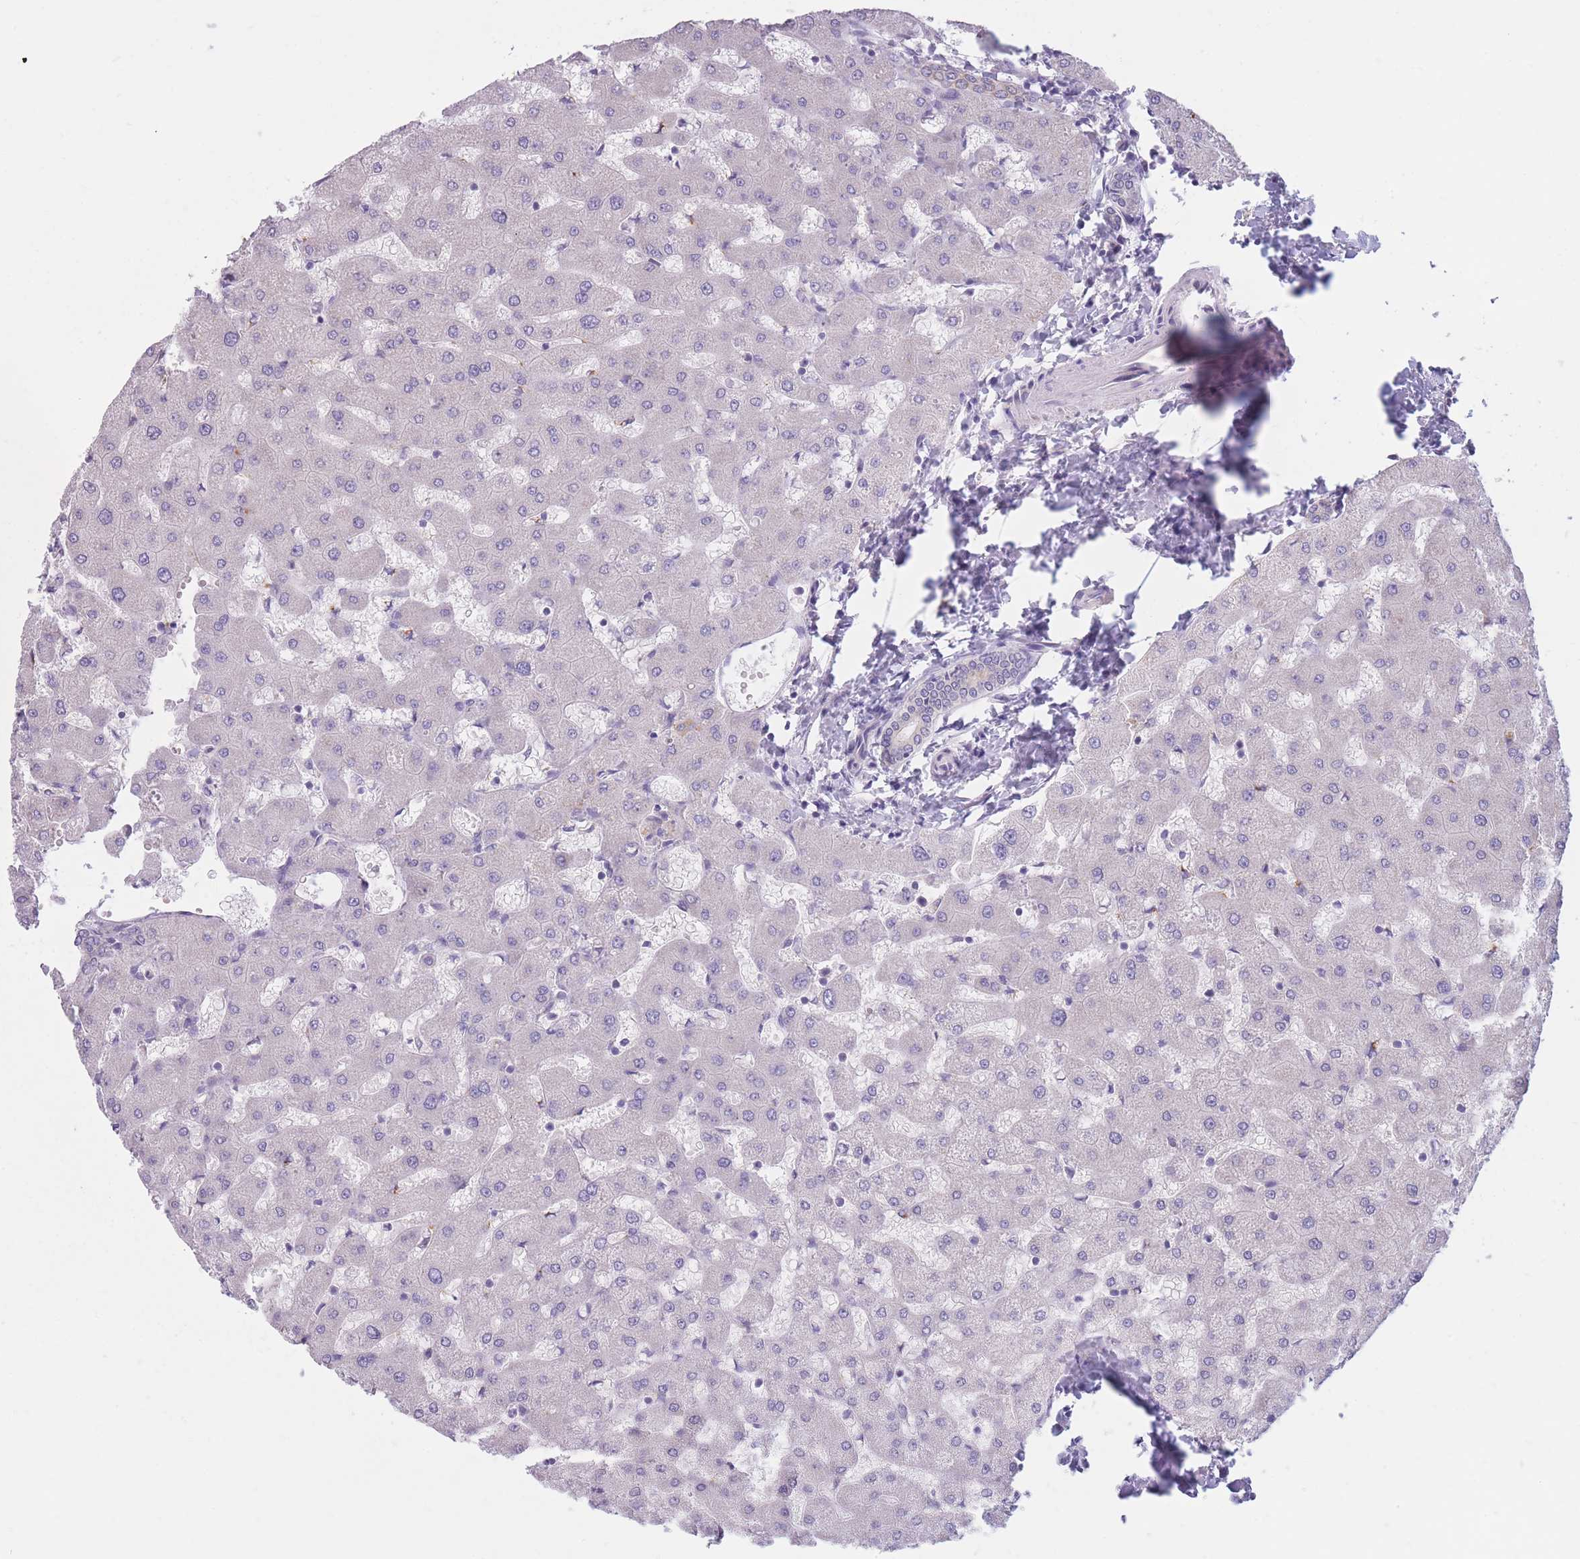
{"staining": {"intensity": "negative", "quantity": "none", "location": "none"}, "tissue": "liver", "cell_type": "Cholangiocytes", "image_type": "normal", "snomed": [{"axis": "morphology", "description": "Normal tissue, NOS"}, {"axis": "topography", "description": "Liver"}], "caption": "Immunohistochemistry micrograph of unremarkable liver: liver stained with DAB demonstrates no significant protein positivity in cholangiocytes.", "gene": "SERPINB3", "patient": {"sex": "female", "age": 63}}